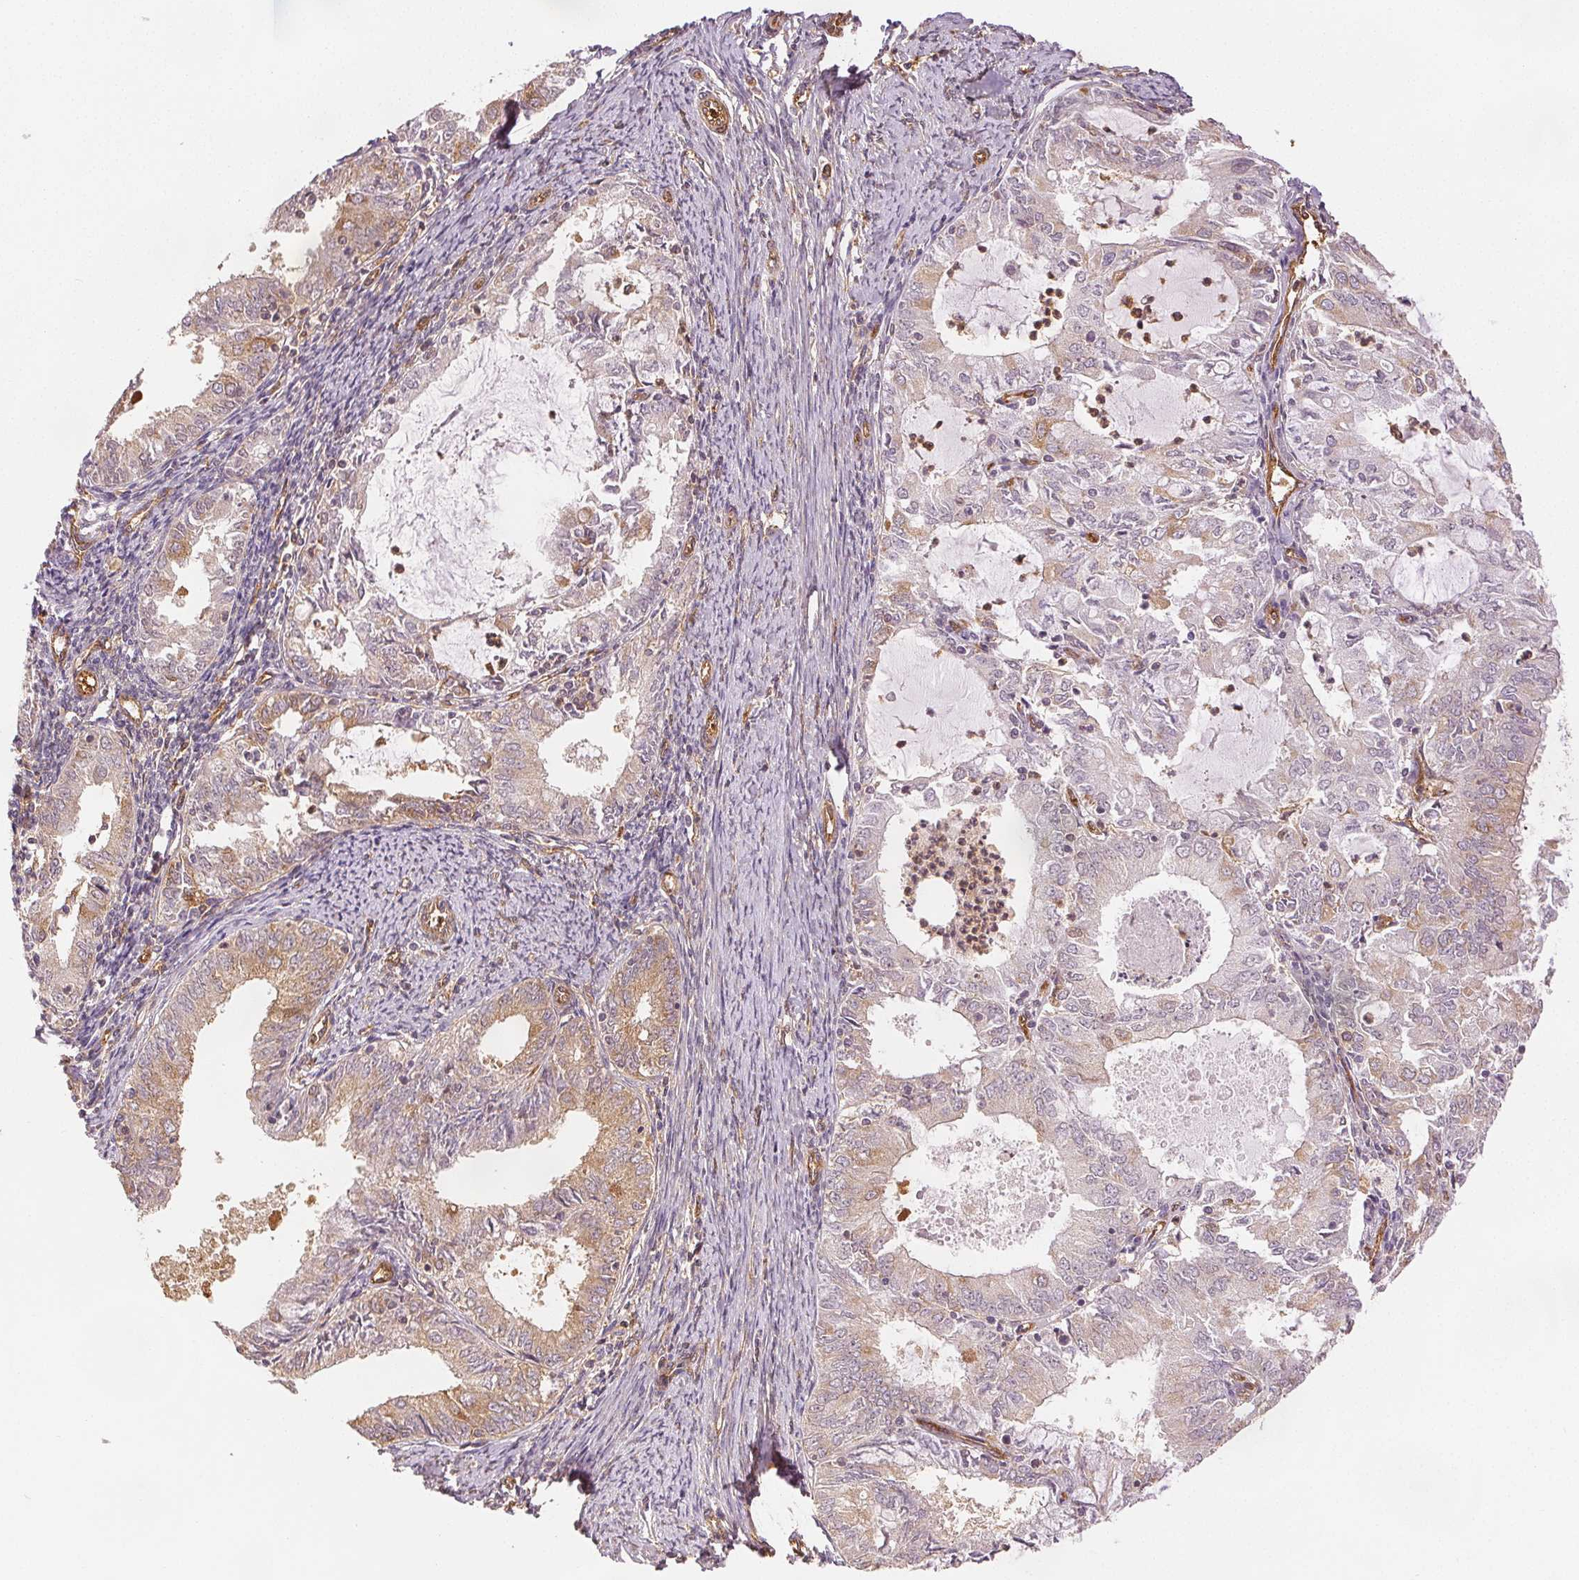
{"staining": {"intensity": "weak", "quantity": "<25%", "location": "cytoplasmic/membranous"}, "tissue": "endometrial cancer", "cell_type": "Tumor cells", "image_type": "cancer", "snomed": [{"axis": "morphology", "description": "Adenocarcinoma, NOS"}, {"axis": "topography", "description": "Endometrium"}], "caption": "This micrograph is of endometrial adenocarcinoma stained with immunohistochemistry to label a protein in brown with the nuclei are counter-stained blue. There is no staining in tumor cells.", "gene": "DIAPH2", "patient": {"sex": "female", "age": 57}}